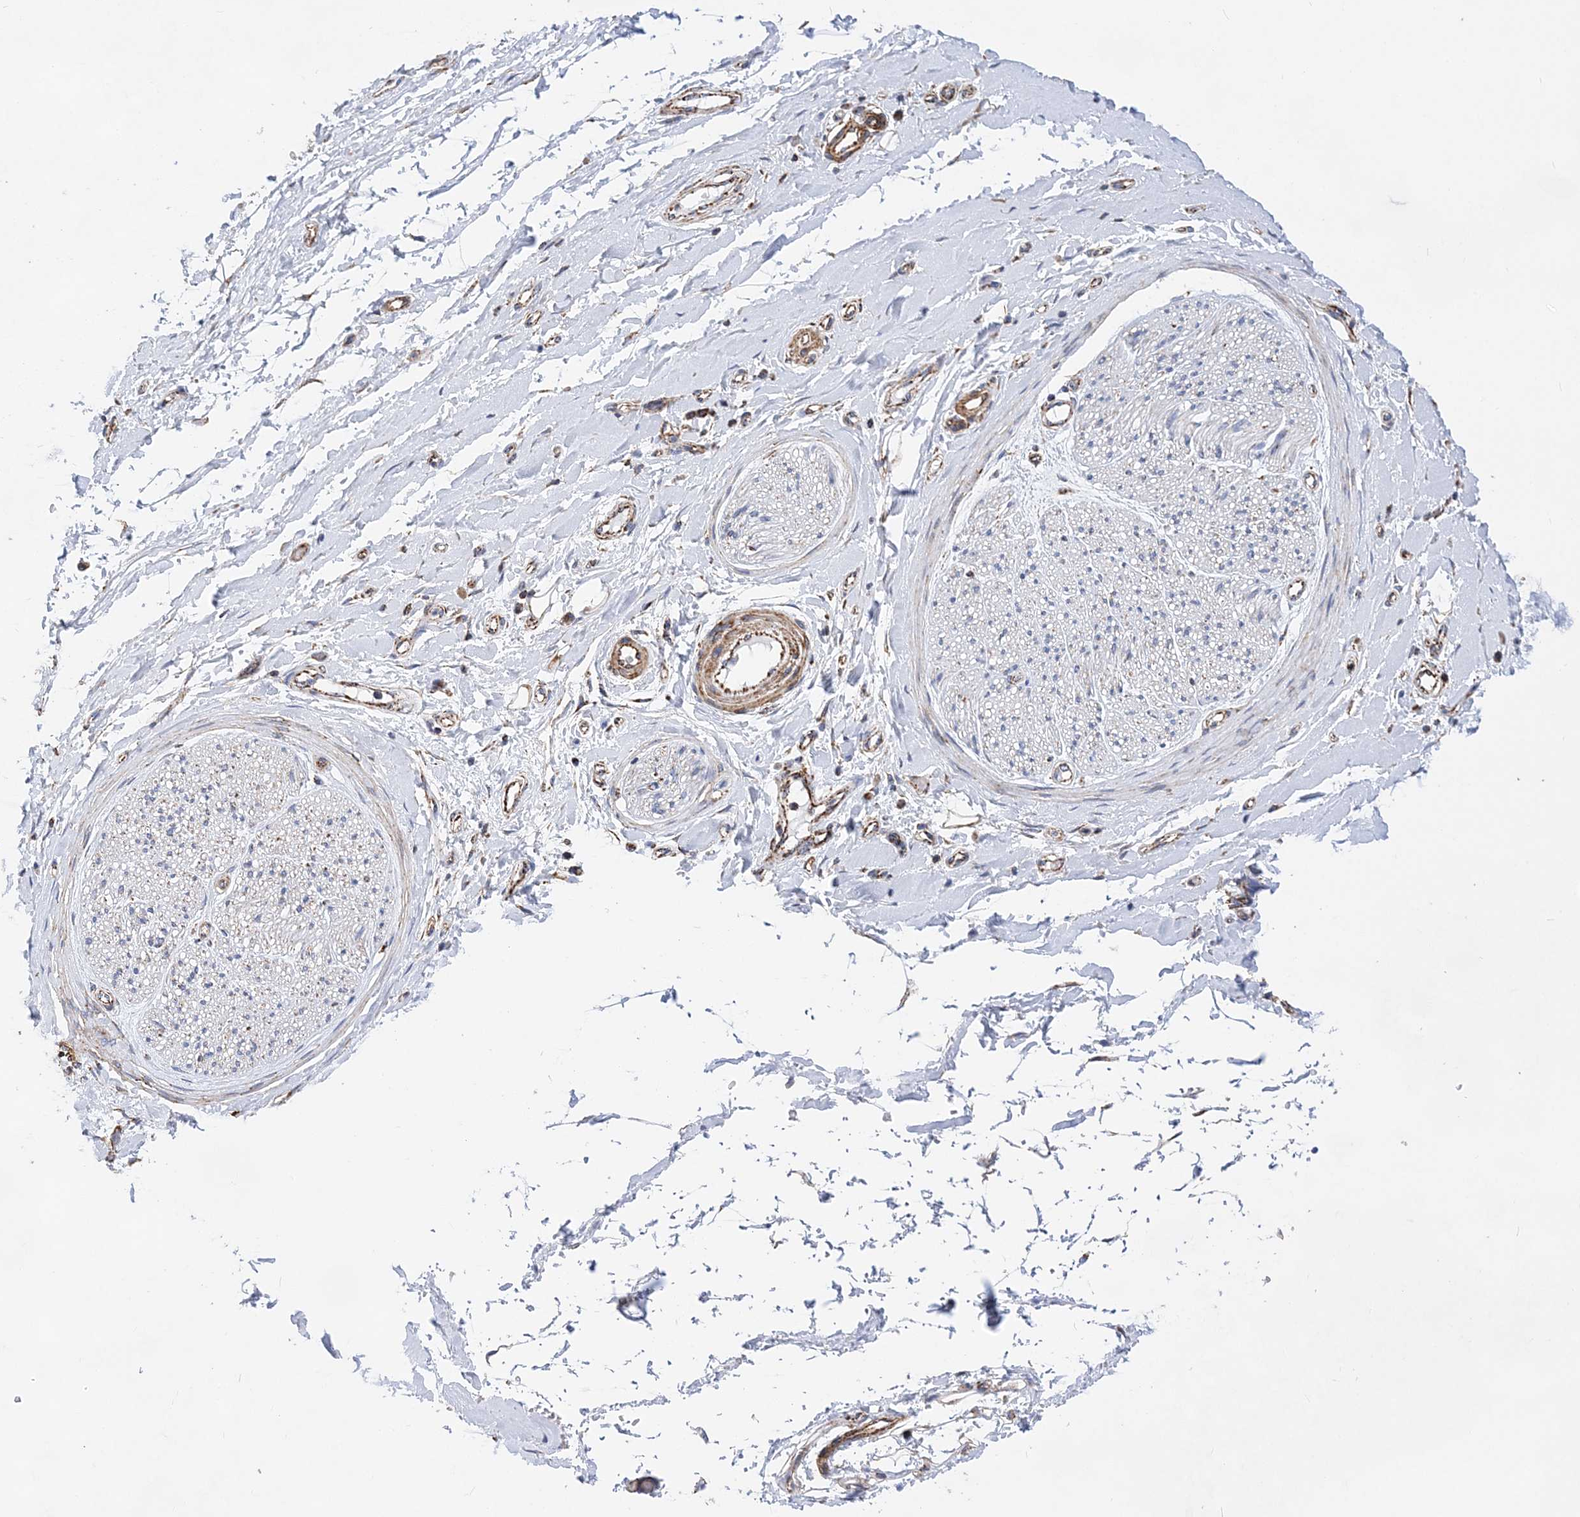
{"staining": {"intensity": "negative", "quantity": "none", "location": "none"}, "tissue": "adipose tissue", "cell_type": "Adipocytes", "image_type": "normal", "snomed": [{"axis": "morphology", "description": "Normal tissue, NOS"}, {"axis": "morphology", "description": "Adenocarcinoma, NOS"}, {"axis": "topography", "description": "Stomach, upper"}, {"axis": "topography", "description": "Peripheral nerve tissue"}], "caption": "The photomicrograph shows no staining of adipocytes in normal adipose tissue. (DAB immunohistochemistry visualized using brightfield microscopy, high magnification).", "gene": "ACOT9", "patient": {"sex": "male", "age": 62}}